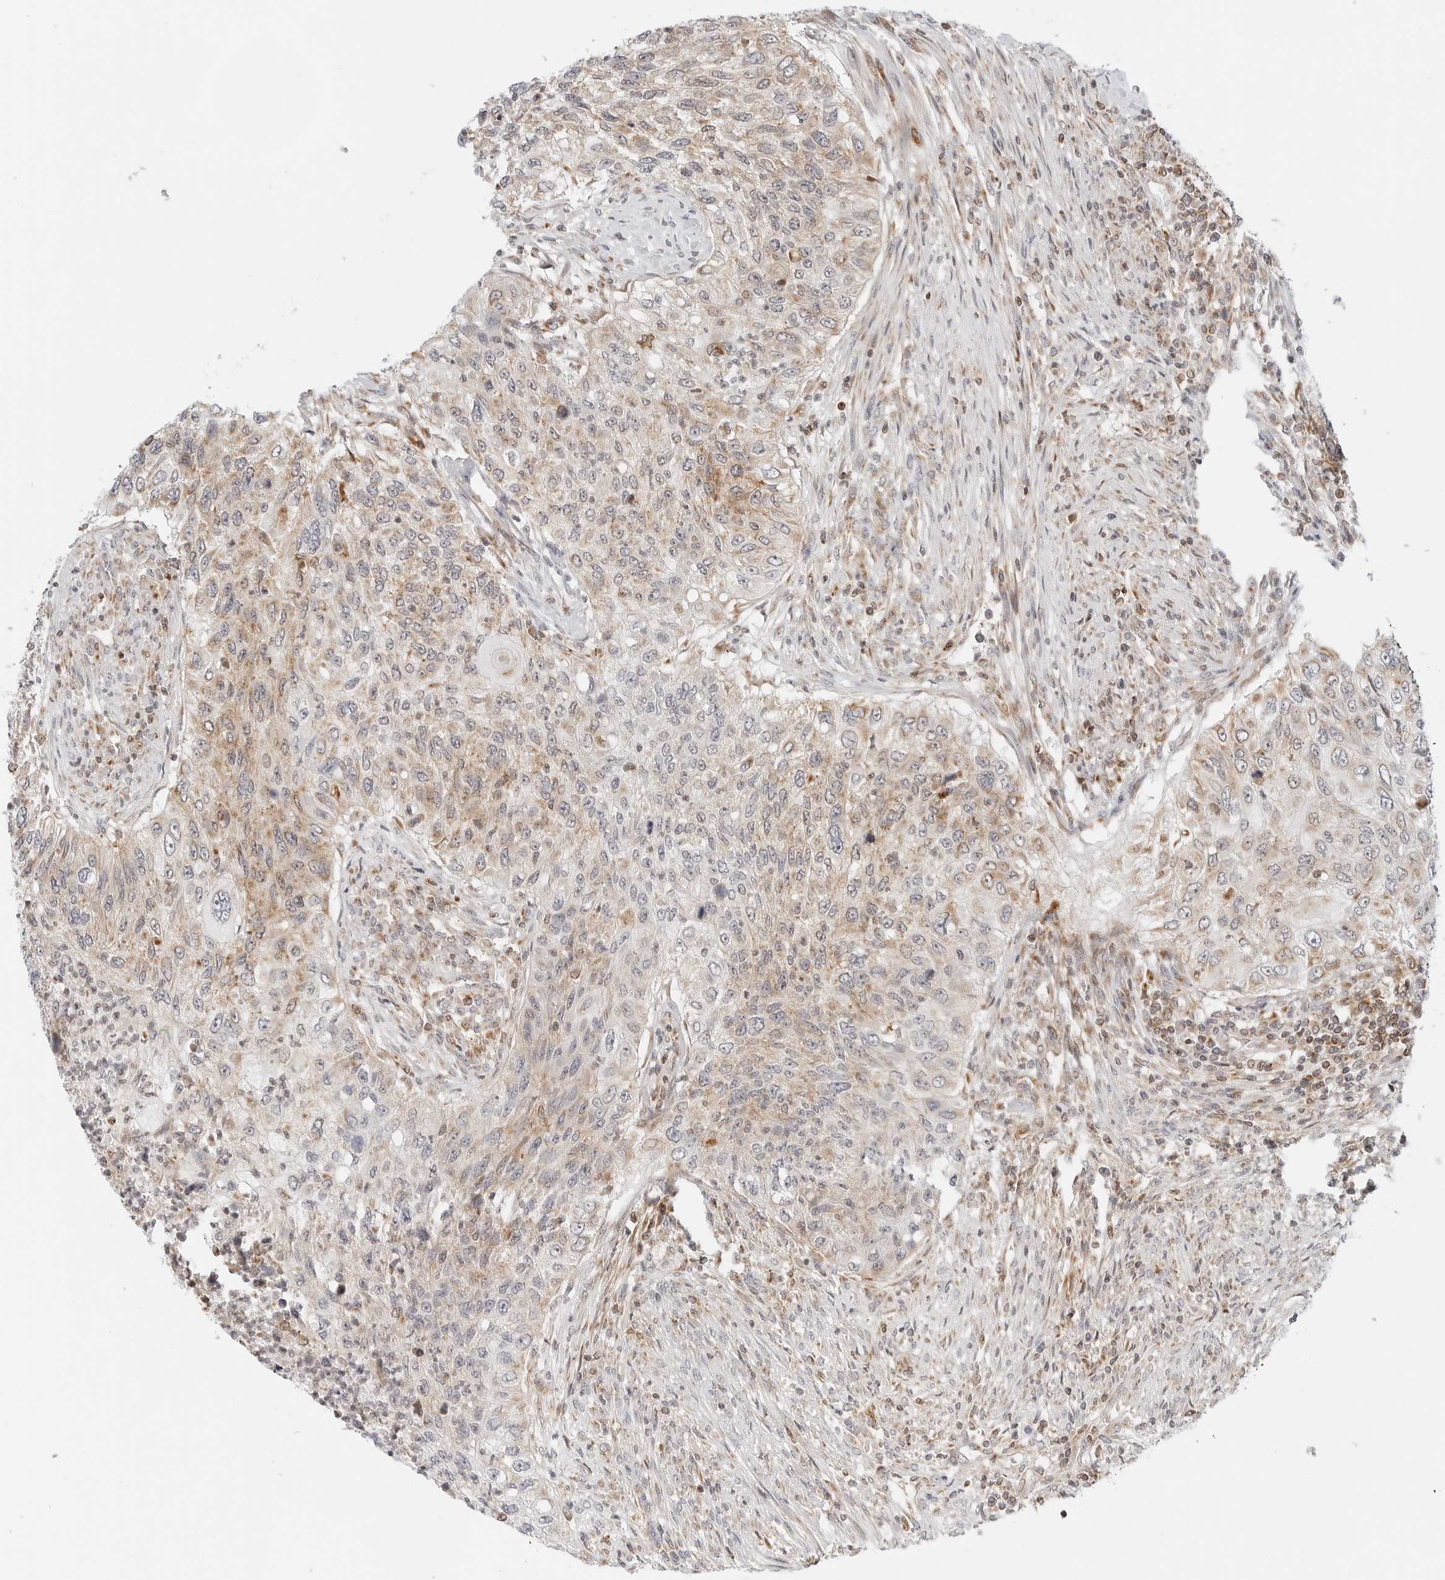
{"staining": {"intensity": "moderate", "quantity": "25%-75%", "location": "cytoplasmic/membranous"}, "tissue": "urothelial cancer", "cell_type": "Tumor cells", "image_type": "cancer", "snomed": [{"axis": "morphology", "description": "Urothelial carcinoma, High grade"}, {"axis": "topography", "description": "Urinary bladder"}], "caption": "Tumor cells display medium levels of moderate cytoplasmic/membranous staining in approximately 25%-75% of cells in high-grade urothelial carcinoma. The protein is stained brown, and the nuclei are stained in blue (DAB IHC with brightfield microscopy, high magnification).", "gene": "DYRK4", "patient": {"sex": "female", "age": 60}}